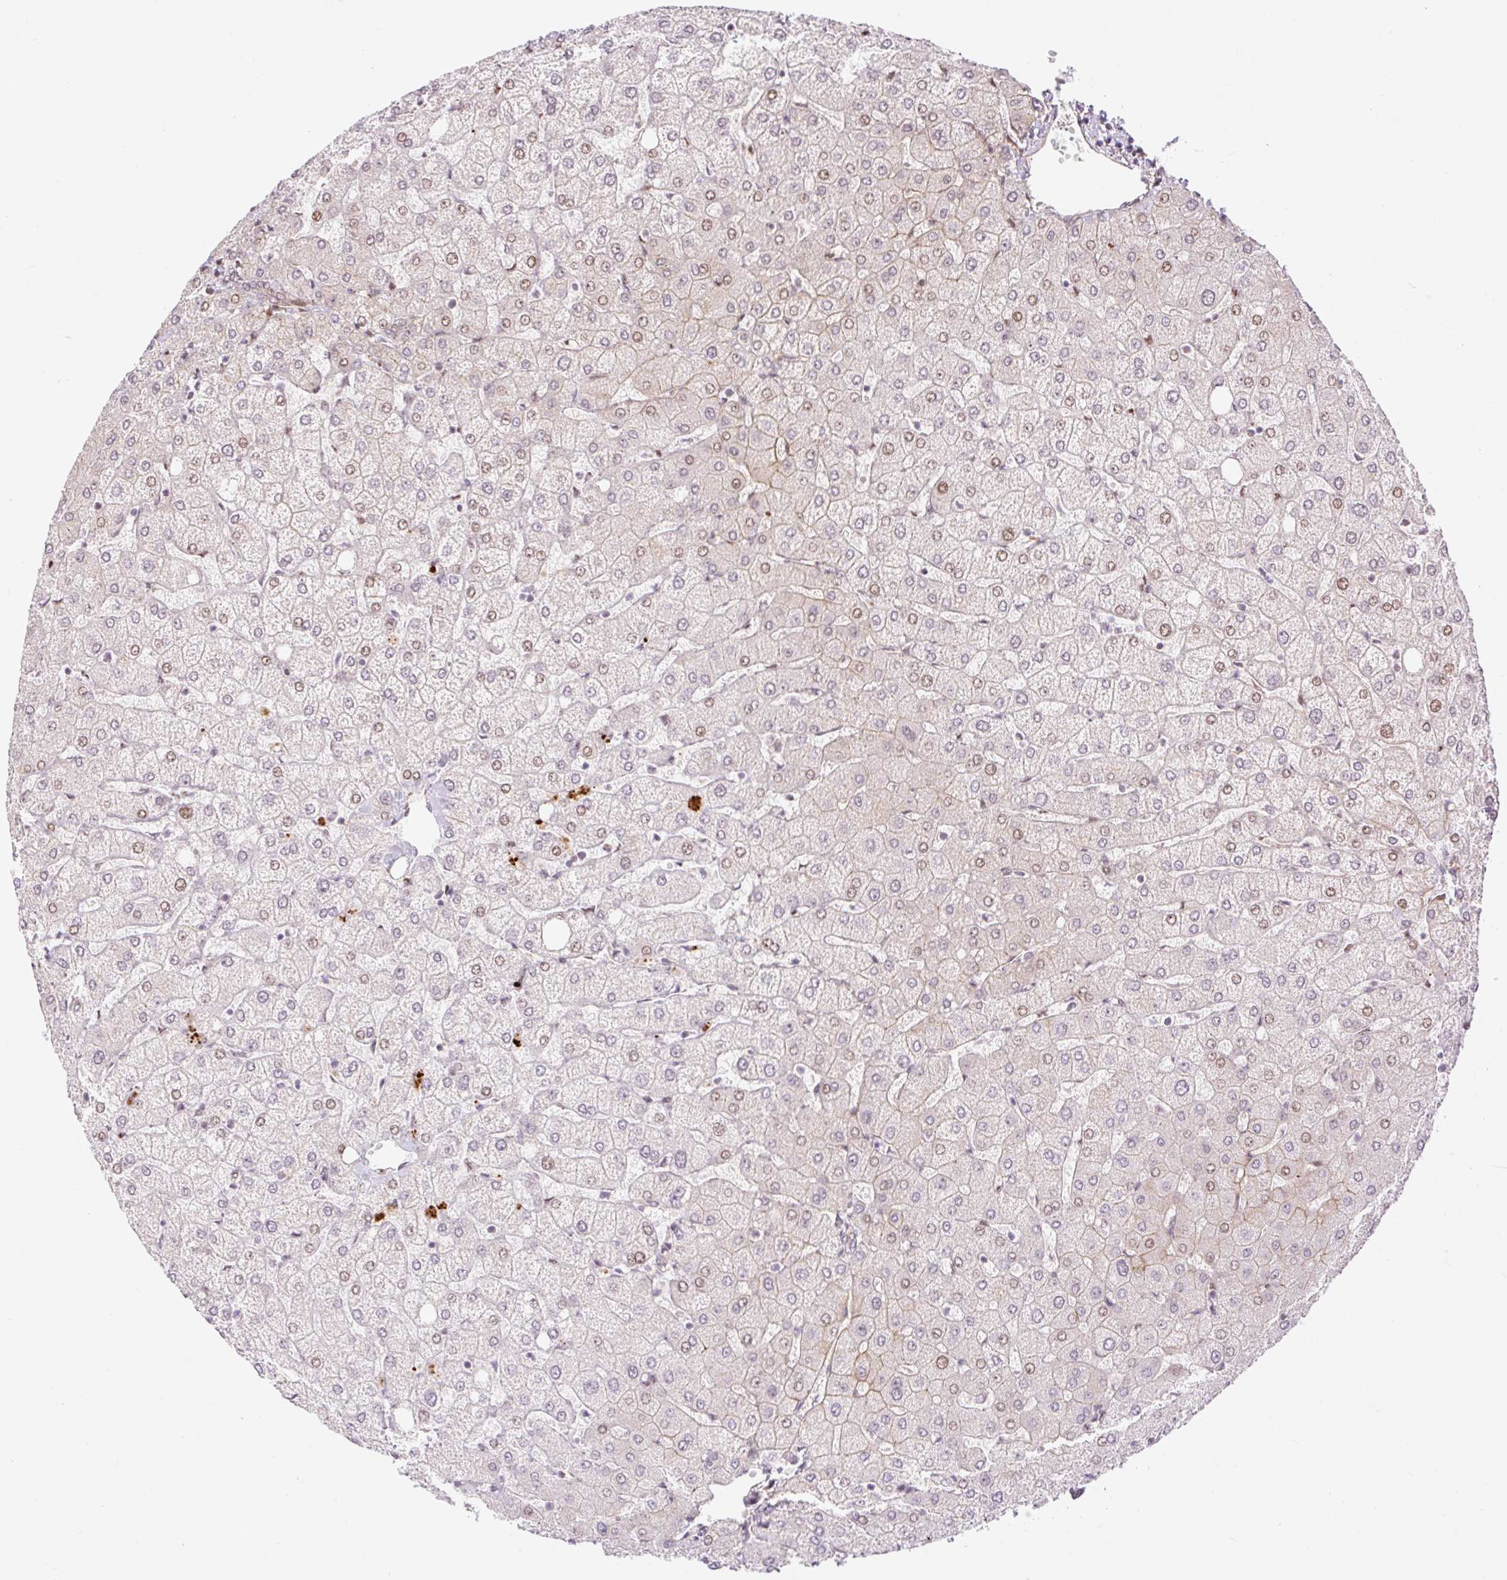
{"staining": {"intensity": "weak", "quantity": "25%-75%", "location": "nuclear"}, "tissue": "liver", "cell_type": "Cholangiocytes", "image_type": "normal", "snomed": [{"axis": "morphology", "description": "Normal tissue, NOS"}, {"axis": "topography", "description": "Liver"}], "caption": "Cholangiocytes exhibit weak nuclear staining in approximately 25%-75% of cells in normal liver.", "gene": "RIPPLY3", "patient": {"sex": "female", "age": 54}}